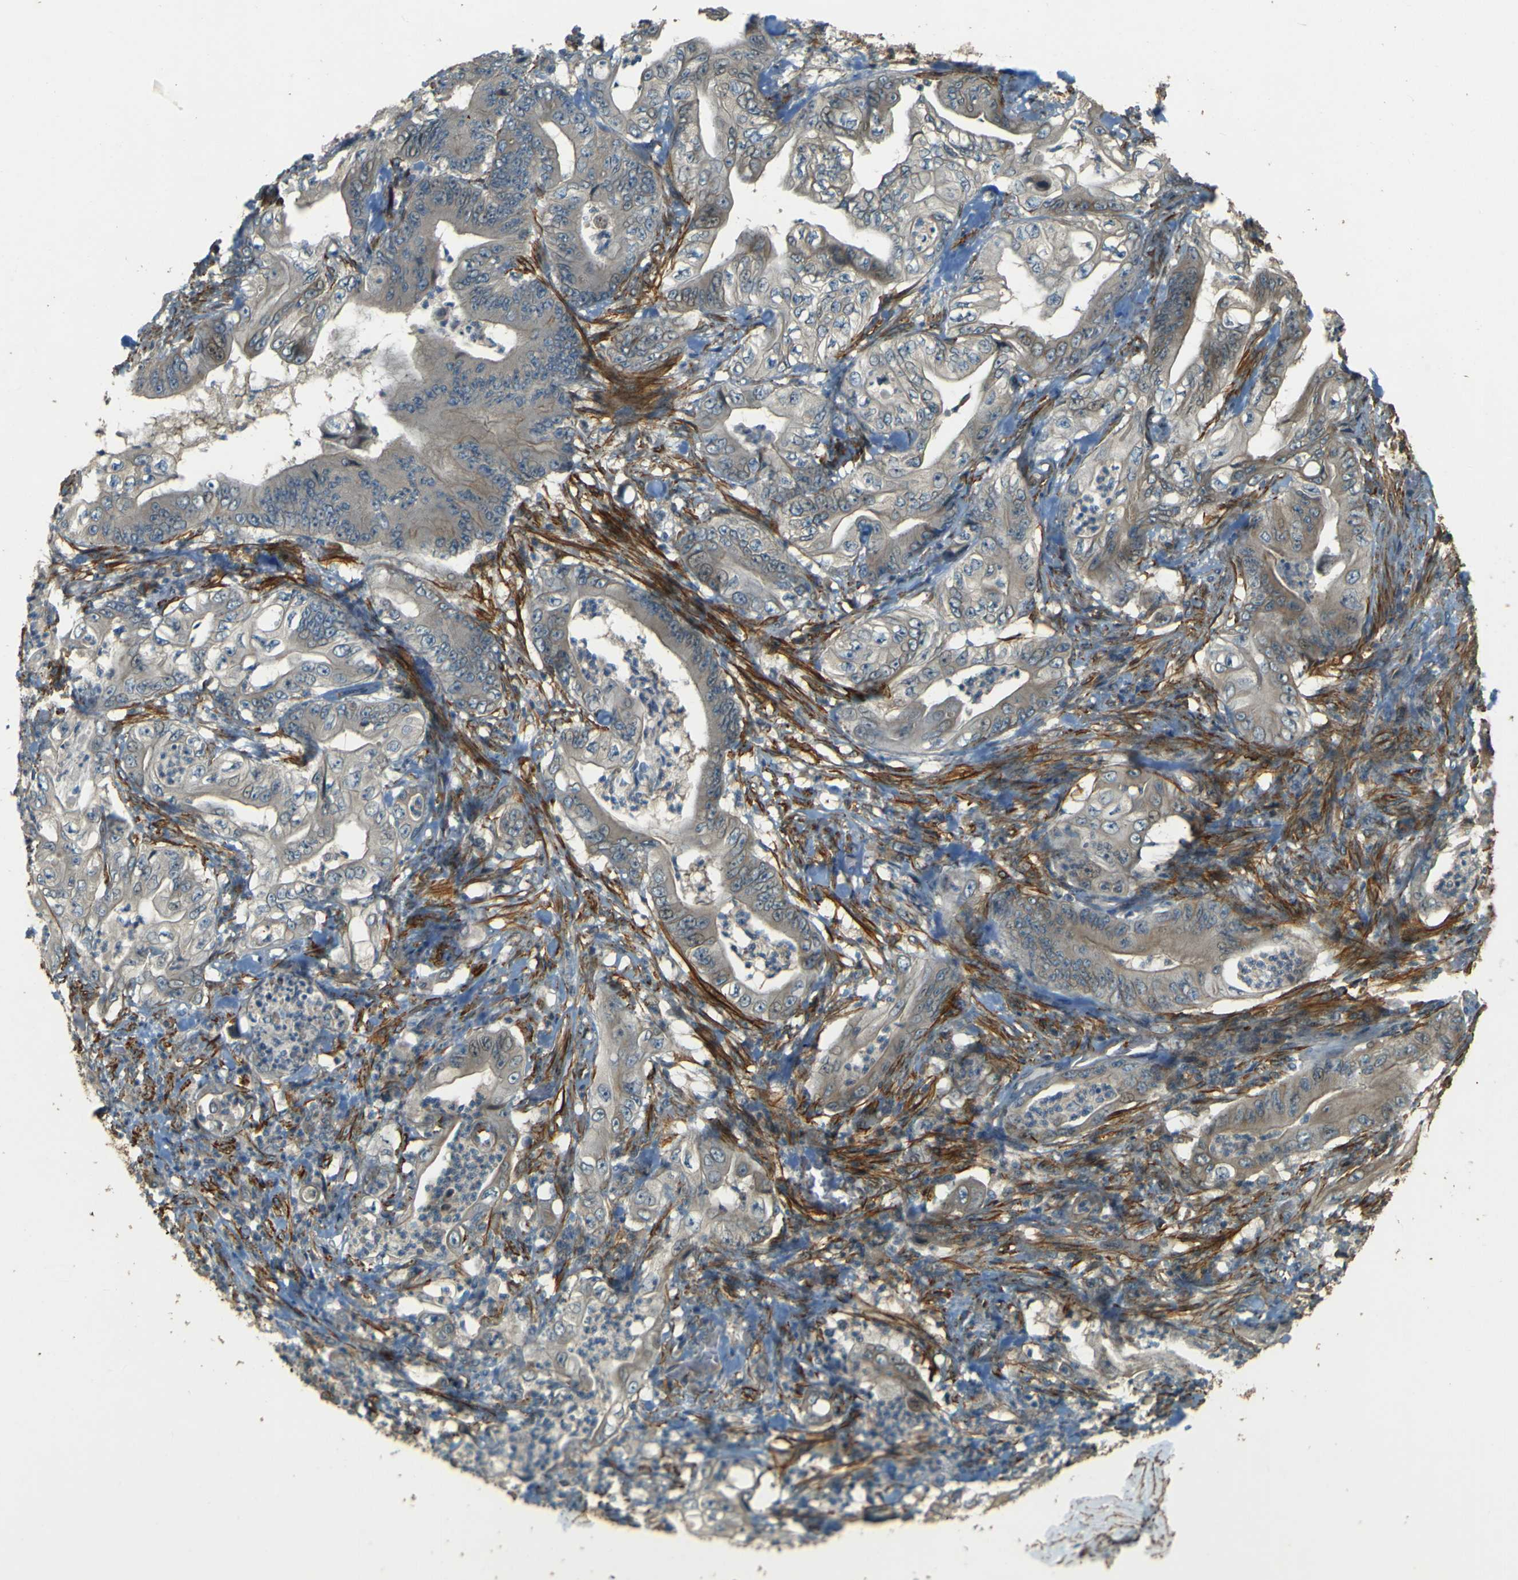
{"staining": {"intensity": "weak", "quantity": "<25%", "location": "cytoplasmic/membranous"}, "tissue": "stomach cancer", "cell_type": "Tumor cells", "image_type": "cancer", "snomed": [{"axis": "morphology", "description": "Adenocarcinoma, NOS"}, {"axis": "topography", "description": "Stomach"}], "caption": "Tumor cells are negative for protein expression in human stomach cancer (adenocarcinoma). (DAB (3,3'-diaminobenzidine) immunohistochemistry (IHC) with hematoxylin counter stain).", "gene": "NEXN", "patient": {"sex": "female", "age": 73}}